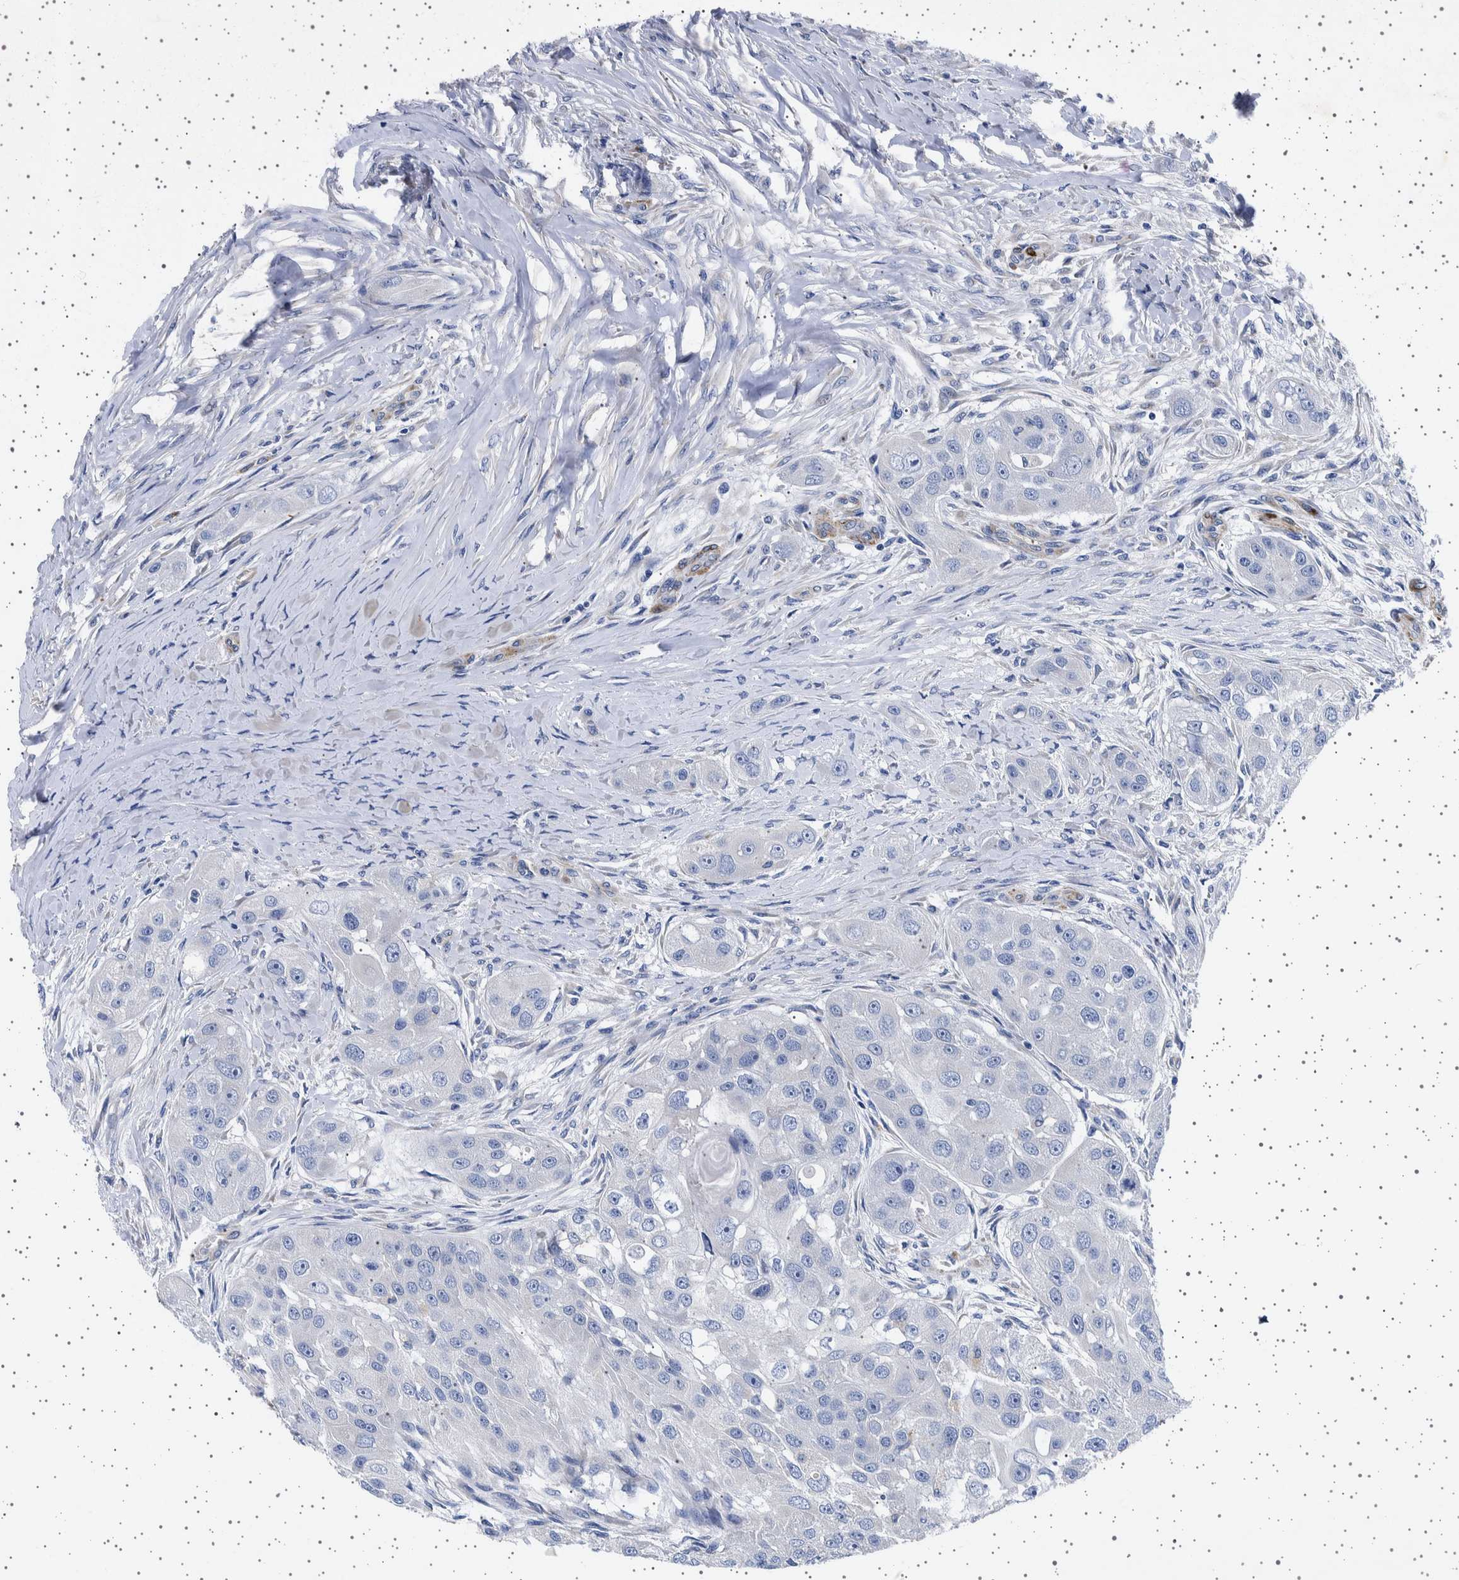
{"staining": {"intensity": "negative", "quantity": "none", "location": "none"}, "tissue": "head and neck cancer", "cell_type": "Tumor cells", "image_type": "cancer", "snomed": [{"axis": "morphology", "description": "Normal tissue, NOS"}, {"axis": "morphology", "description": "Squamous cell carcinoma, NOS"}, {"axis": "topography", "description": "Skeletal muscle"}, {"axis": "topography", "description": "Head-Neck"}], "caption": "High magnification brightfield microscopy of head and neck cancer (squamous cell carcinoma) stained with DAB (3,3'-diaminobenzidine) (brown) and counterstained with hematoxylin (blue): tumor cells show no significant expression. (Brightfield microscopy of DAB (3,3'-diaminobenzidine) immunohistochemistry at high magnification).", "gene": "SEPTIN4", "patient": {"sex": "male", "age": 51}}